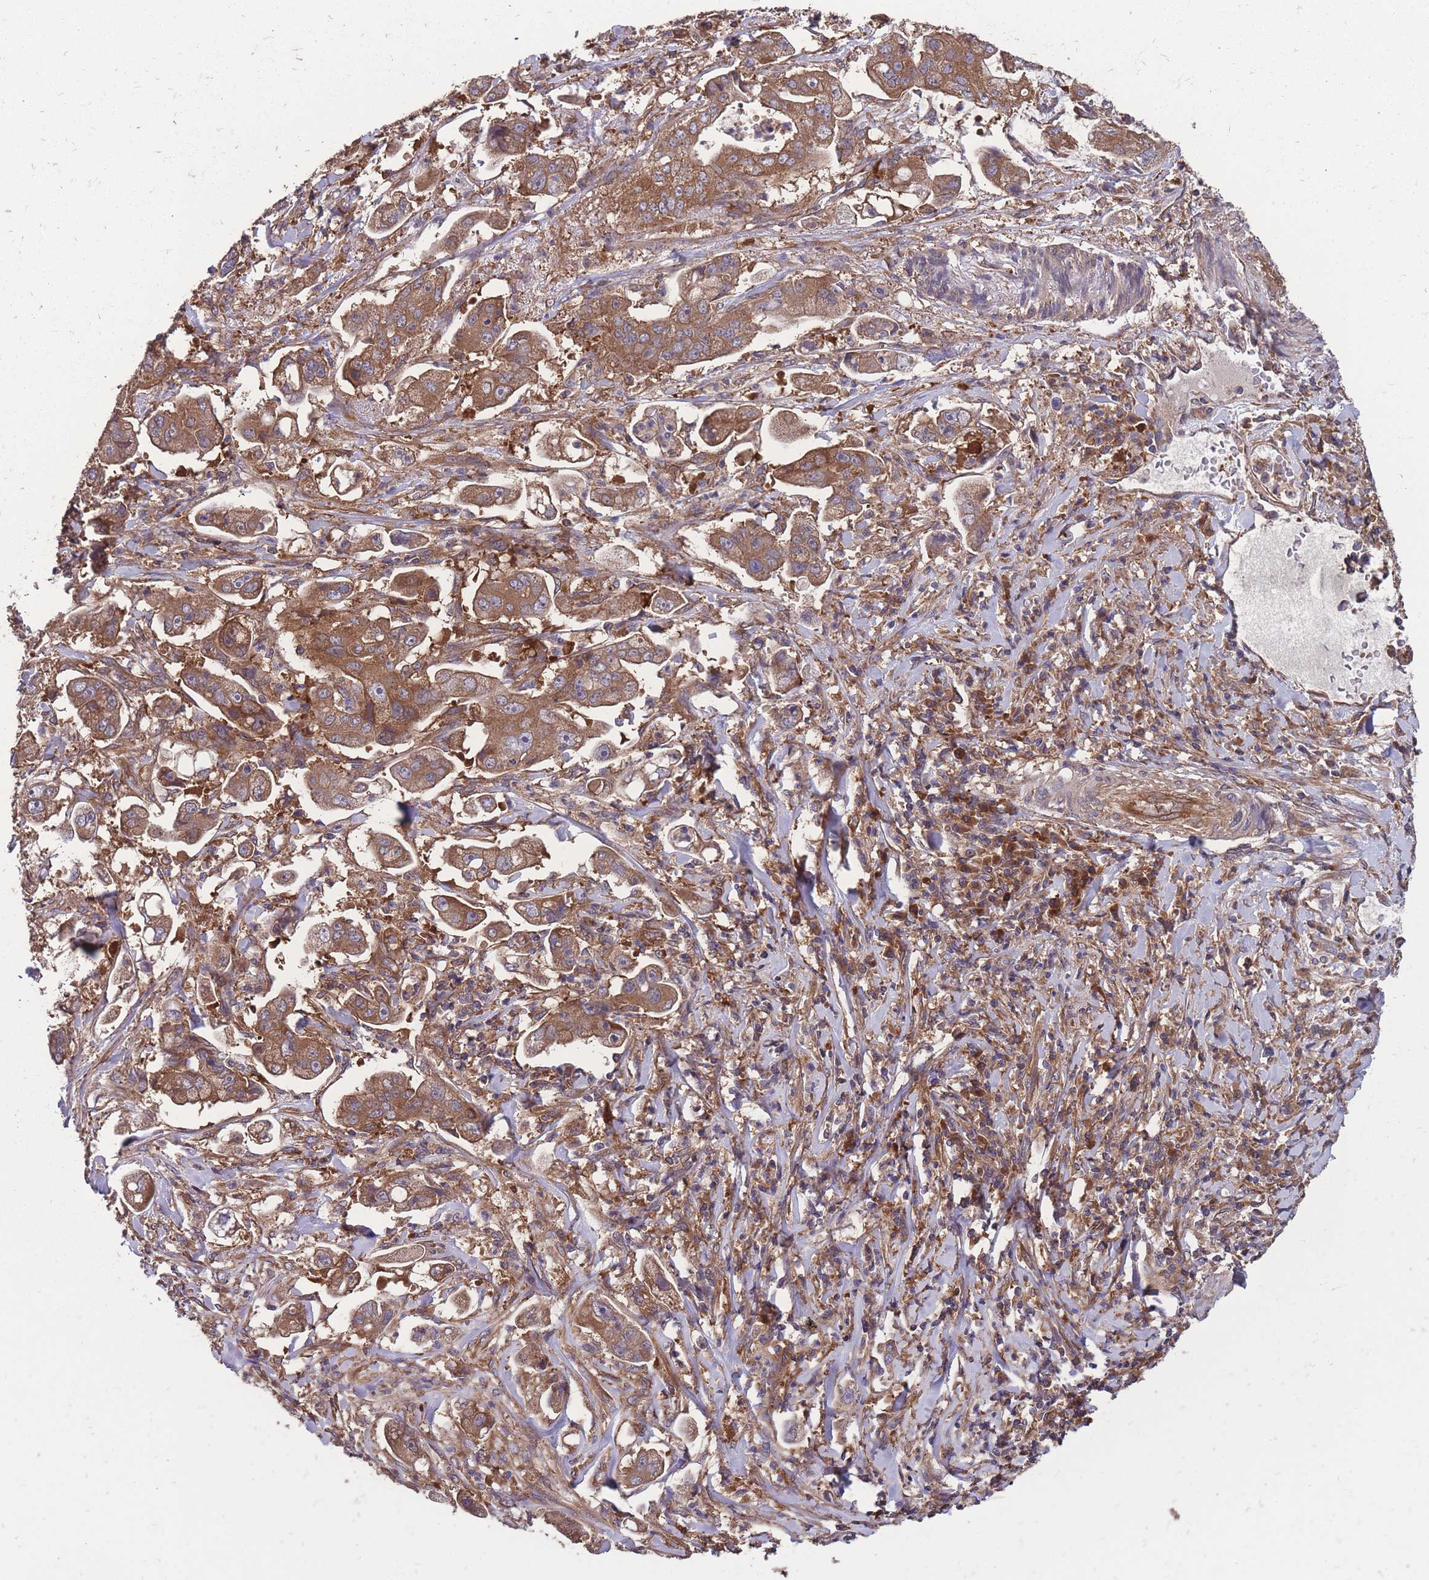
{"staining": {"intensity": "moderate", "quantity": ">75%", "location": "cytoplasmic/membranous"}, "tissue": "stomach cancer", "cell_type": "Tumor cells", "image_type": "cancer", "snomed": [{"axis": "morphology", "description": "Adenocarcinoma, NOS"}, {"axis": "topography", "description": "Stomach"}], "caption": "This micrograph shows immunohistochemistry staining of stomach cancer, with medium moderate cytoplasmic/membranous staining in about >75% of tumor cells.", "gene": "ZPR1", "patient": {"sex": "male", "age": 62}}